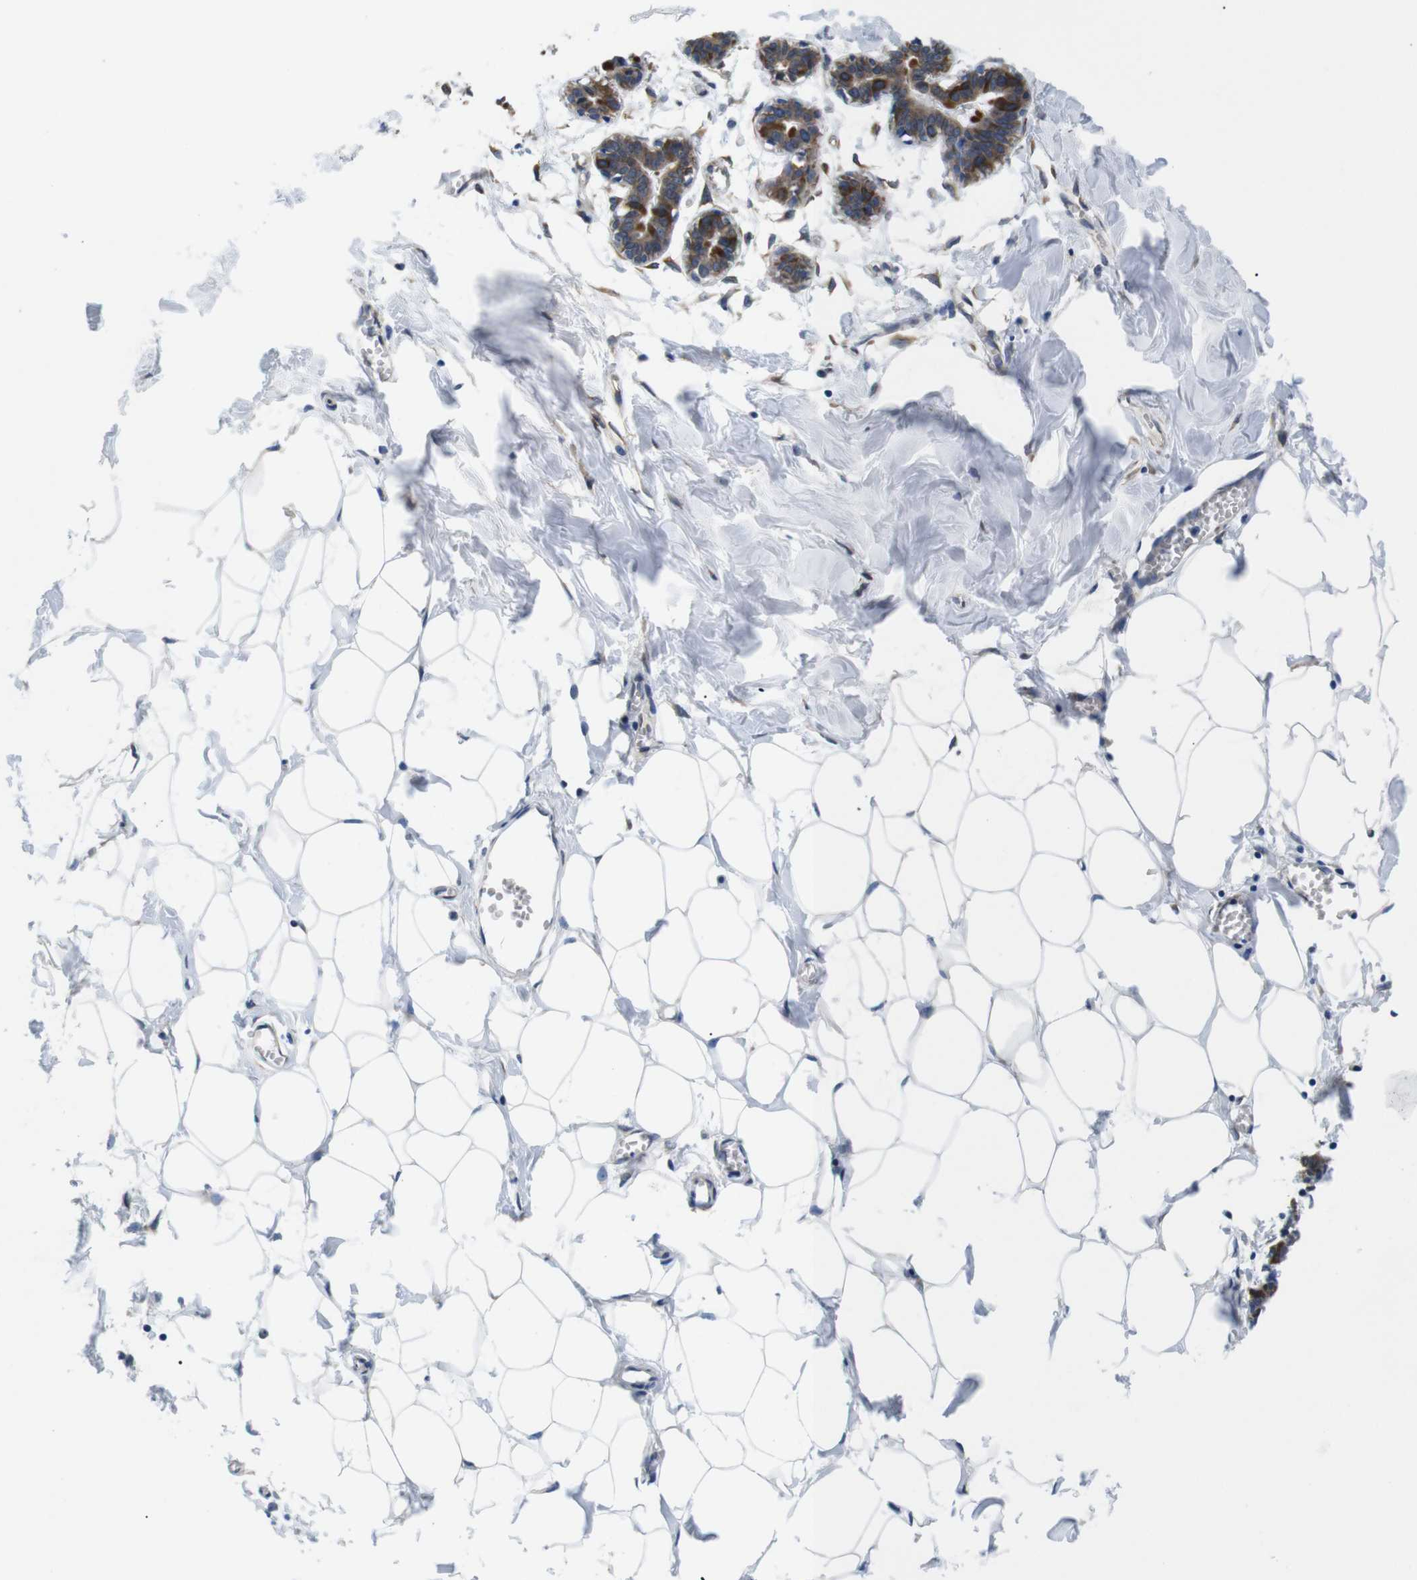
{"staining": {"intensity": "negative", "quantity": "none", "location": "none"}, "tissue": "breast", "cell_type": "Adipocytes", "image_type": "normal", "snomed": [{"axis": "morphology", "description": "Normal tissue, NOS"}, {"axis": "topography", "description": "Breast"}], "caption": "Breast was stained to show a protein in brown. There is no significant positivity in adipocytes. (Stains: DAB IHC with hematoxylin counter stain, Microscopy: brightfield microscopy at high magnification).", "gene": "HACD3", "patient": {"sex": "female", "age": 27}}